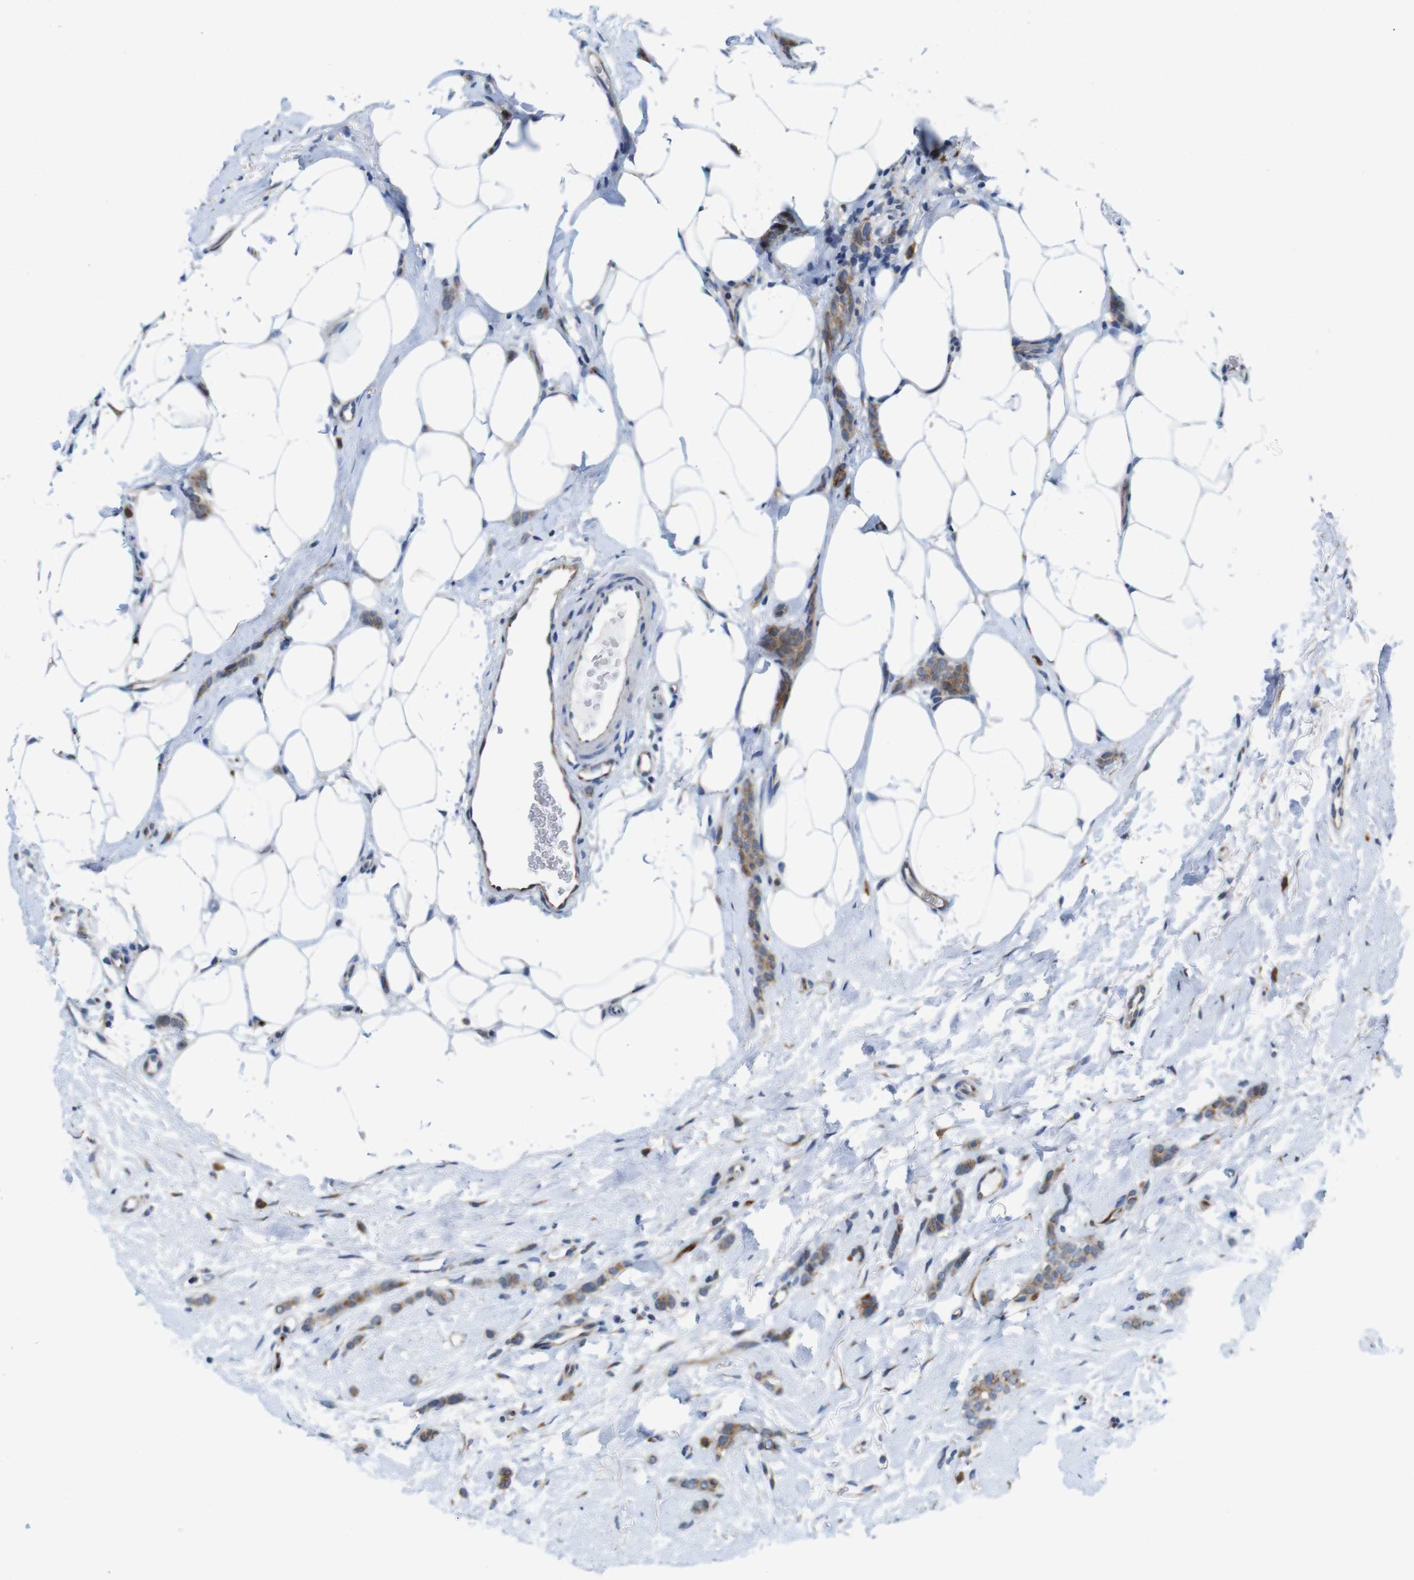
{"staining": {"intensity": "moderate", "quantity": ">75%", "location": "cytoplasmic/membranous"}, "tissue": "breast cancer", "cell_type": "Tumor cells", "image_type": "cancer", "snomed": [{"axis": "morphology", "description": "Lobular carcinoma"}, {"axis": "topography", "description": "Skin"}, {"axis": "topography", "description": "Breast"}], "caption": "Breast lobular carcinoma tissue displays moderate cytoplasmic/membranous positivity in about >75% of tumor cells", "gene": "EFCAB14", "patient": {"sex": "female", "age": 46}}